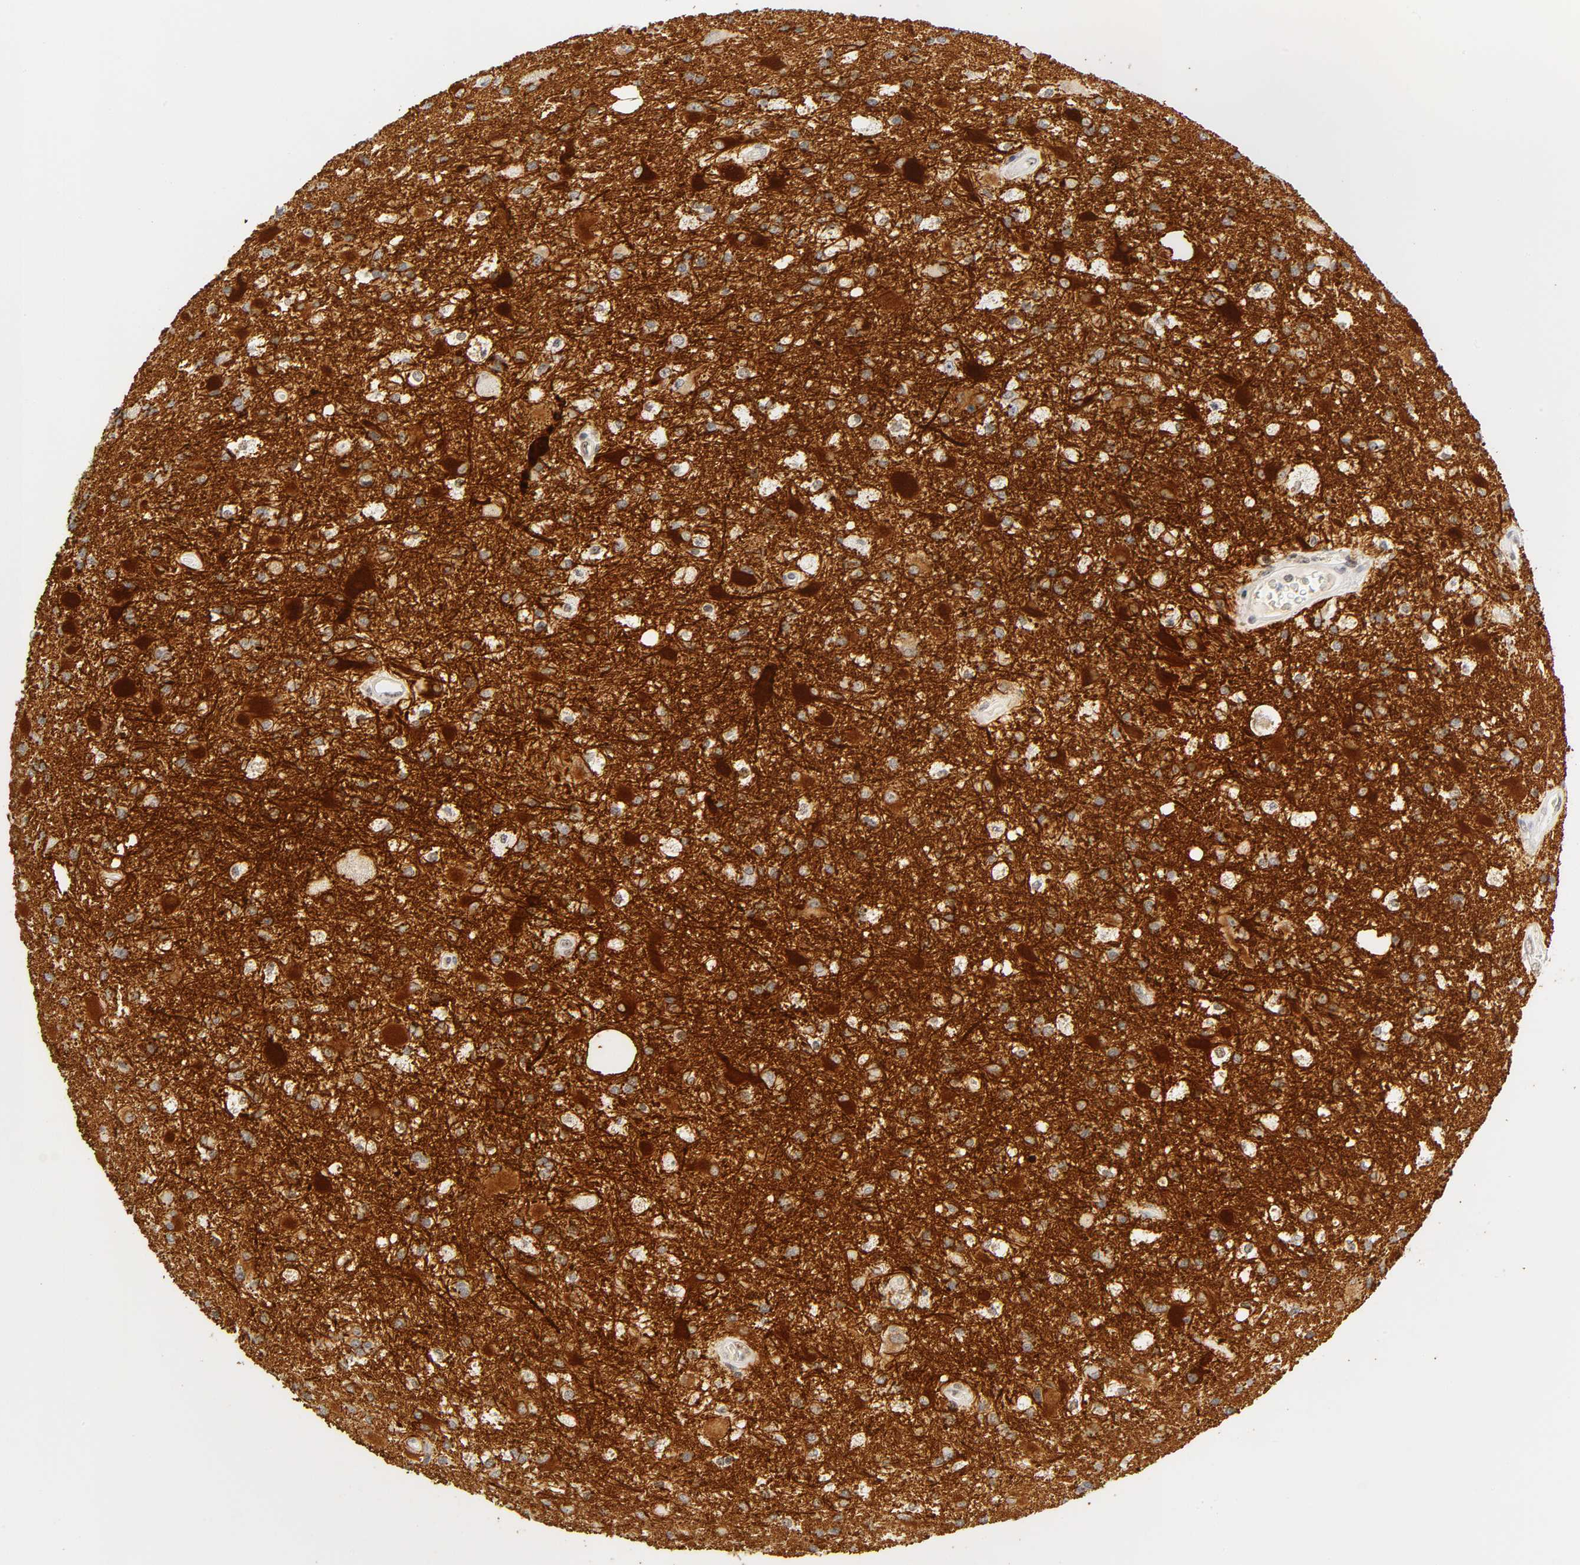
{"staining": {"intensity": "strong", "quantity": "25%-75%", "location": "cytoplasmic/membranous"}, "tissue": "glioma", "cell_type": "Tumor cells", "image_type": "cancer", "snomed": [{"axis": "morphology", "description": "Glioma, malignant, Low grade"}, {"axis": "topography", "description": "Brain"}], "caption": "Immunohistochemical staining of glioma exhibits strong cytoplasmic/membranous protein staining in approximately 25%-75% of tumor cells. (DAB (3,3'-diaminobenzidine) IHC with brightfield microscopy, high magnification).", "gene": "MNAT1", "patient": {"sex": "male", "age": 58}}